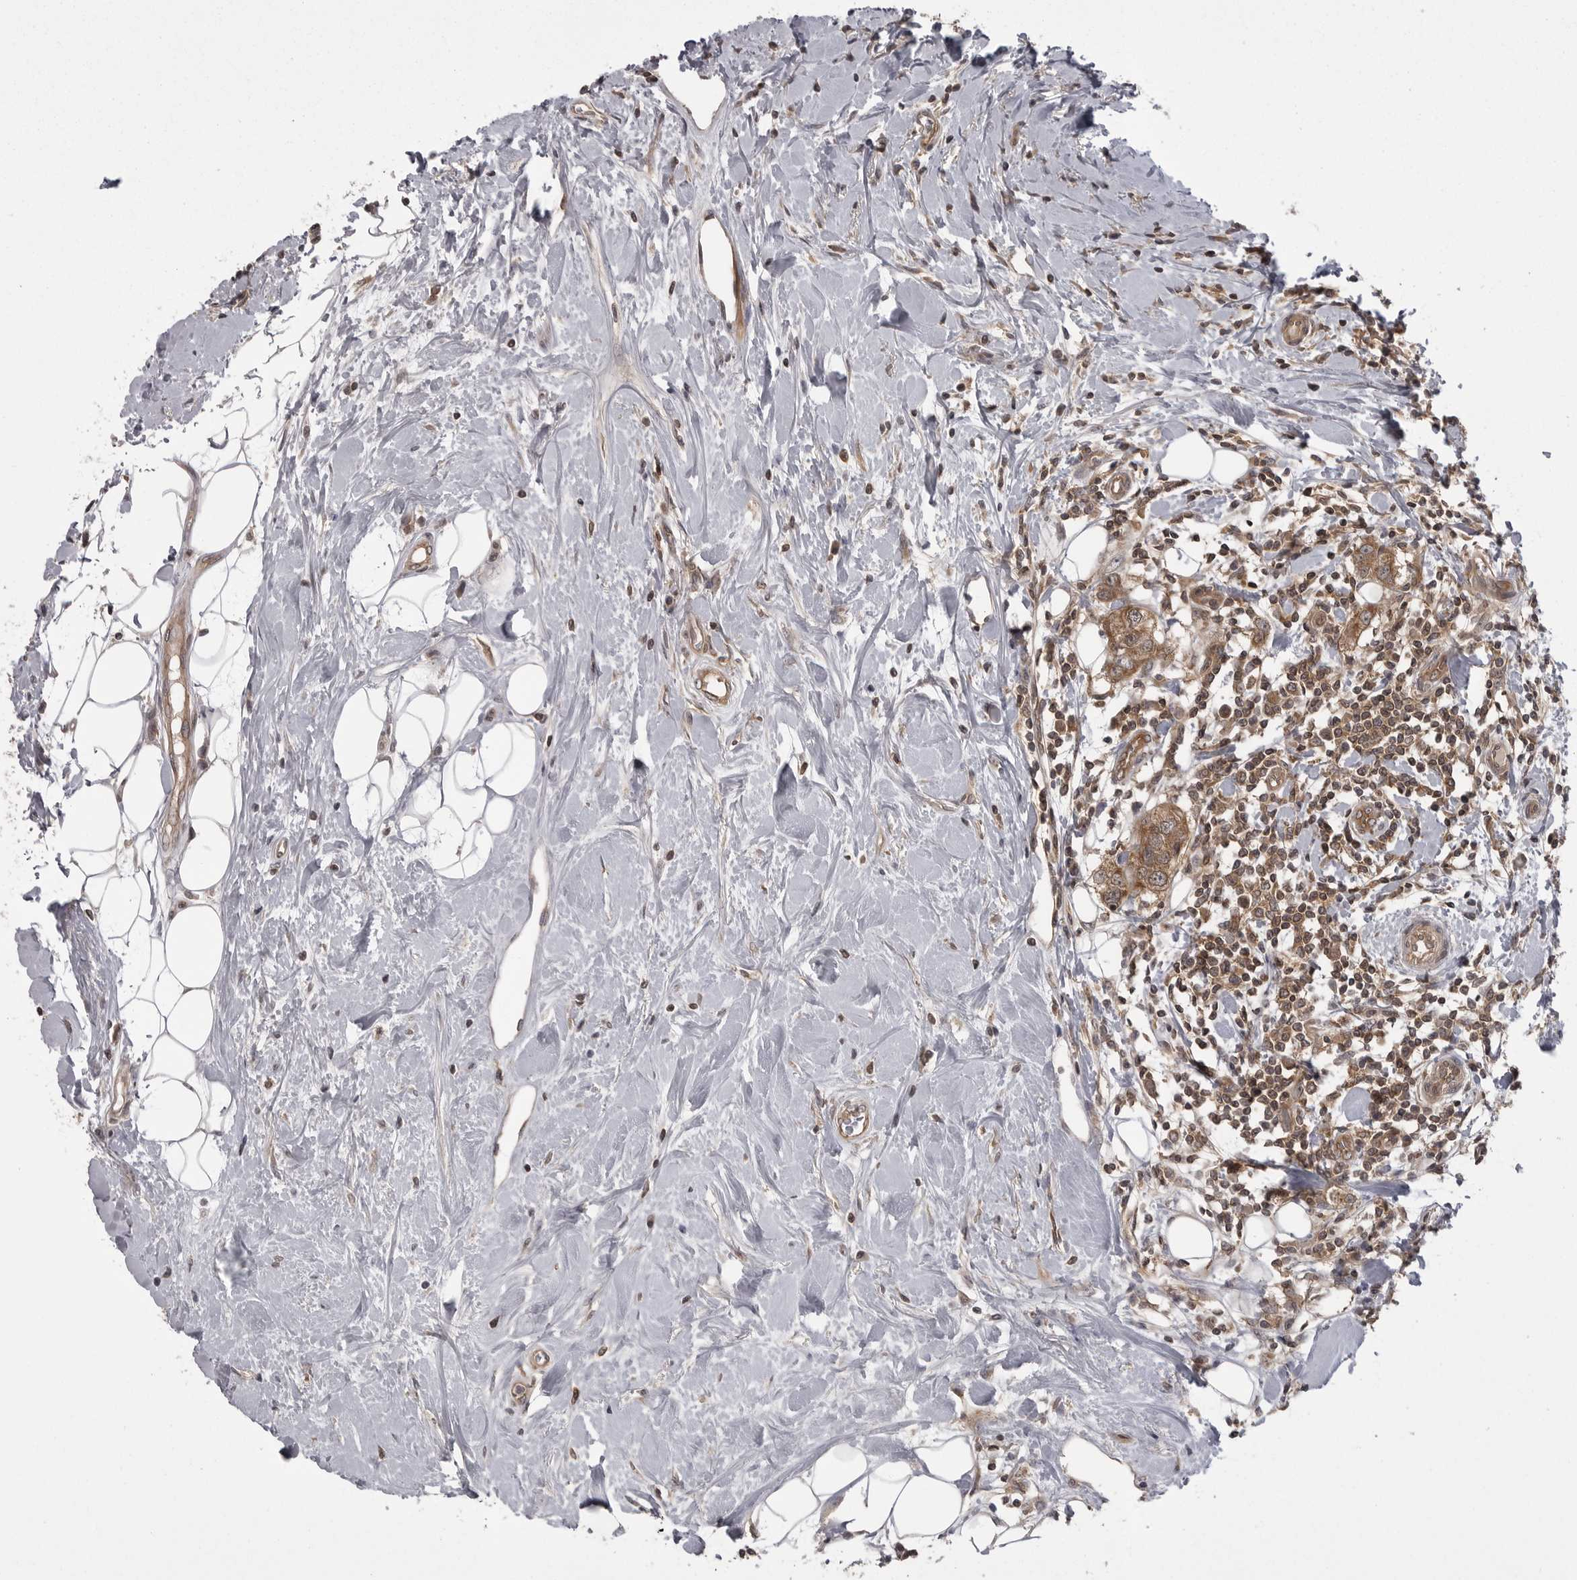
{"staining": {"intensity": "moderate", "quantity": ">75%", "location": "cytoplasmic/membranous"}, "tissue": "breast cancer", "cell_type": "Tumor cells", "image_type": "cancer", "snomed": [{"axis": "morphology", "description": "Duct carcinoma"}, {"axis": "topography", "description": "Breast"}], "caption": "High-power microscopy captured an immunohistochemistry histopathology image of breast cancer, revealing moderate cytoplasmic/membranous expression in approximately >75% of tumor cells. (Stains: DAB (3,3'-diaminobenzidine) in brown, nuclei in blue, Microscopy: brightfield microscopy at high magnification).", "gene": "STK24", "patient": {"sex": "female", "age": 27}}